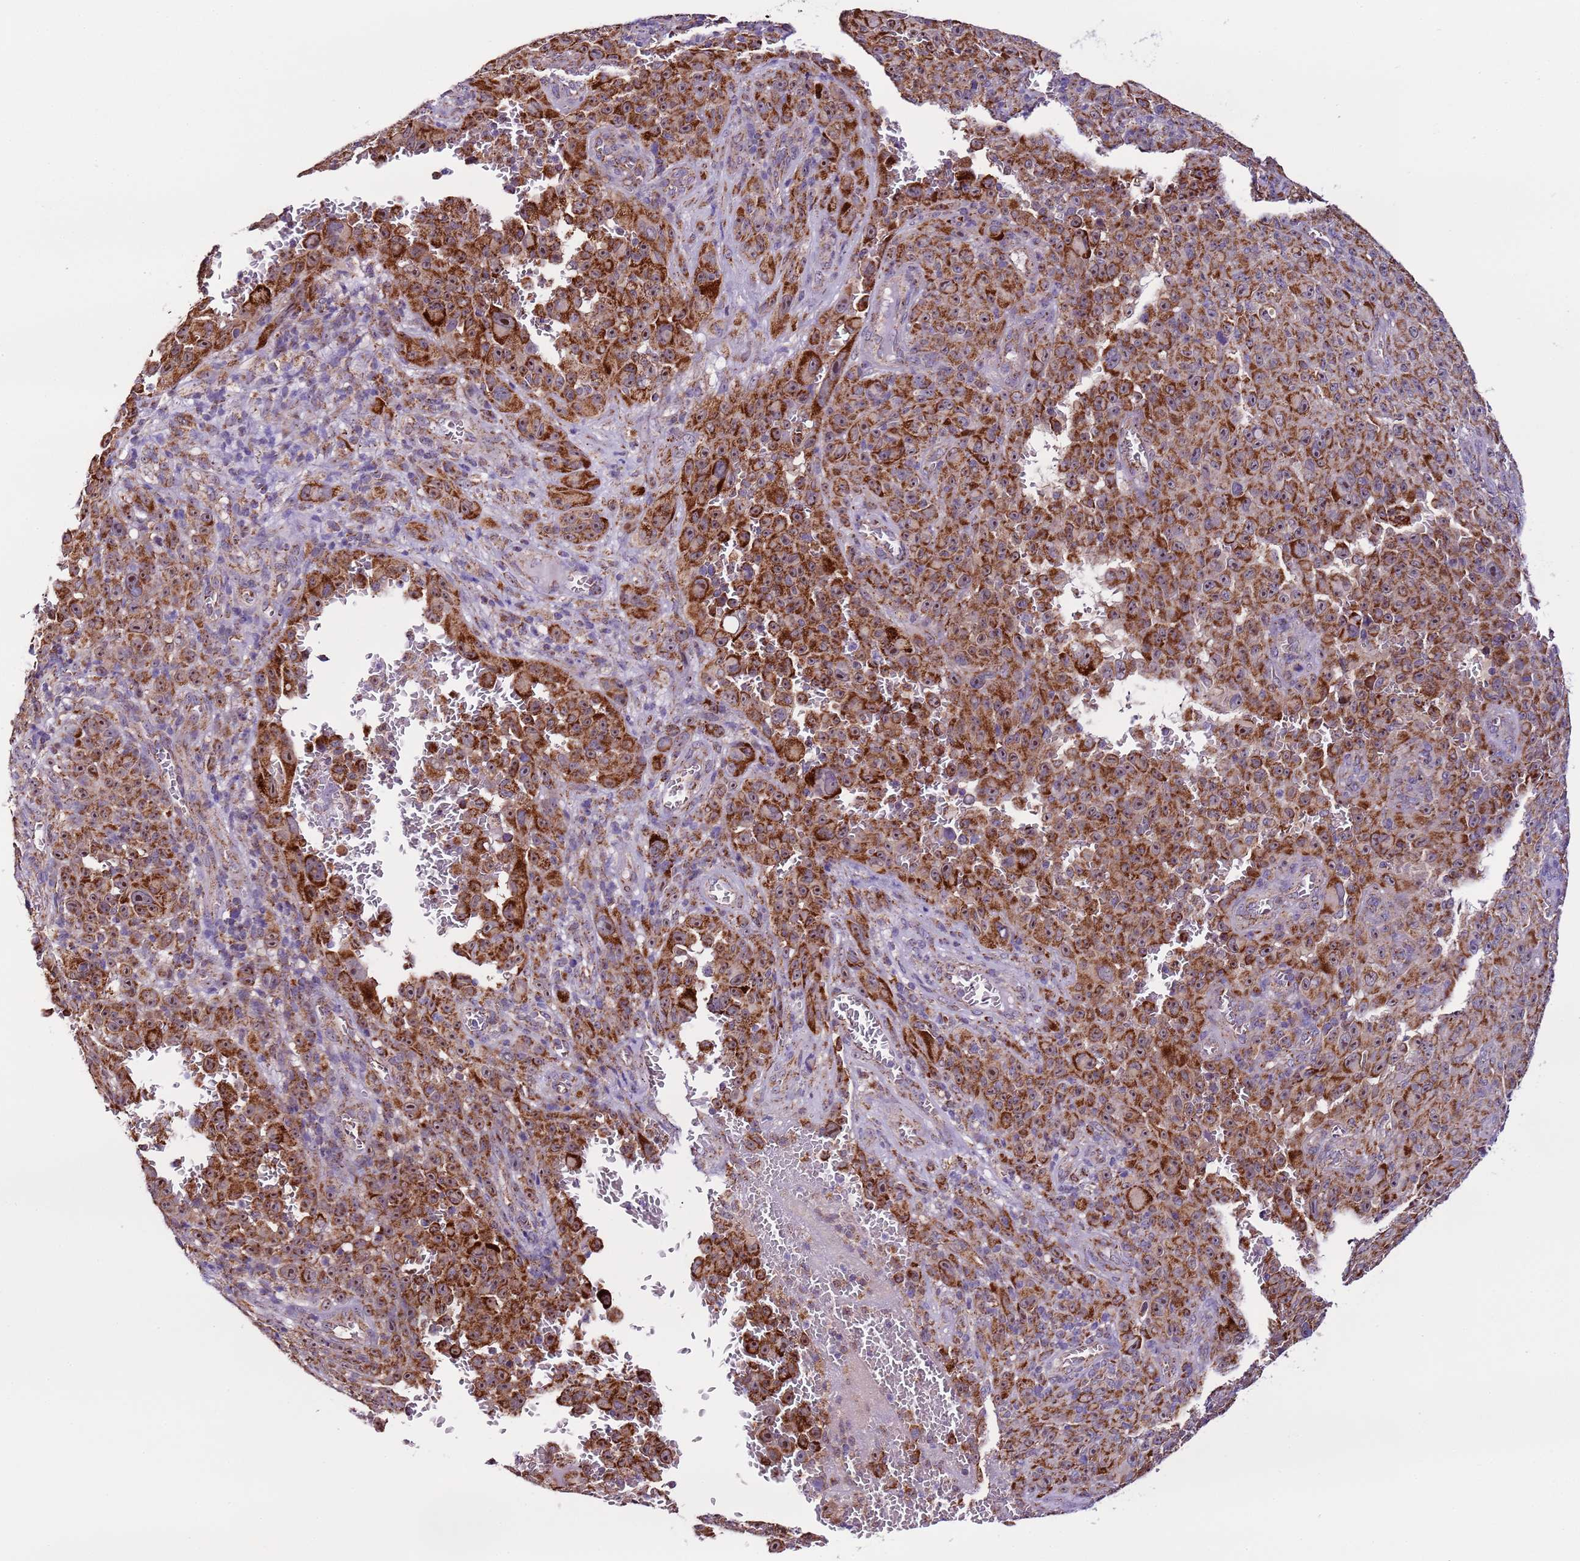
{"staining": {"intensity": "strong", "quantity": ">75%", "location": "cytoplasmic/membranous,nuclear"}, "tissue": "melanoma", "cell_type": "Tumor cells", "image_type": "cancer", "snomed": [{"axis": "morphology", "description": "Malignant melanoma, NOS"}, {"axis": "topography", "description": "Skin"}], "caption": "This histopathology image reveals malignant melanoma stained with IHC to label a protein in brown. The cytoplasmic/membranous and nuclear of tumor cells show strong positivity for the protein. Nuclei are counter-stained blue.", "gene": "UEVLD", "patient": {"sex": "female", "age": 82}}